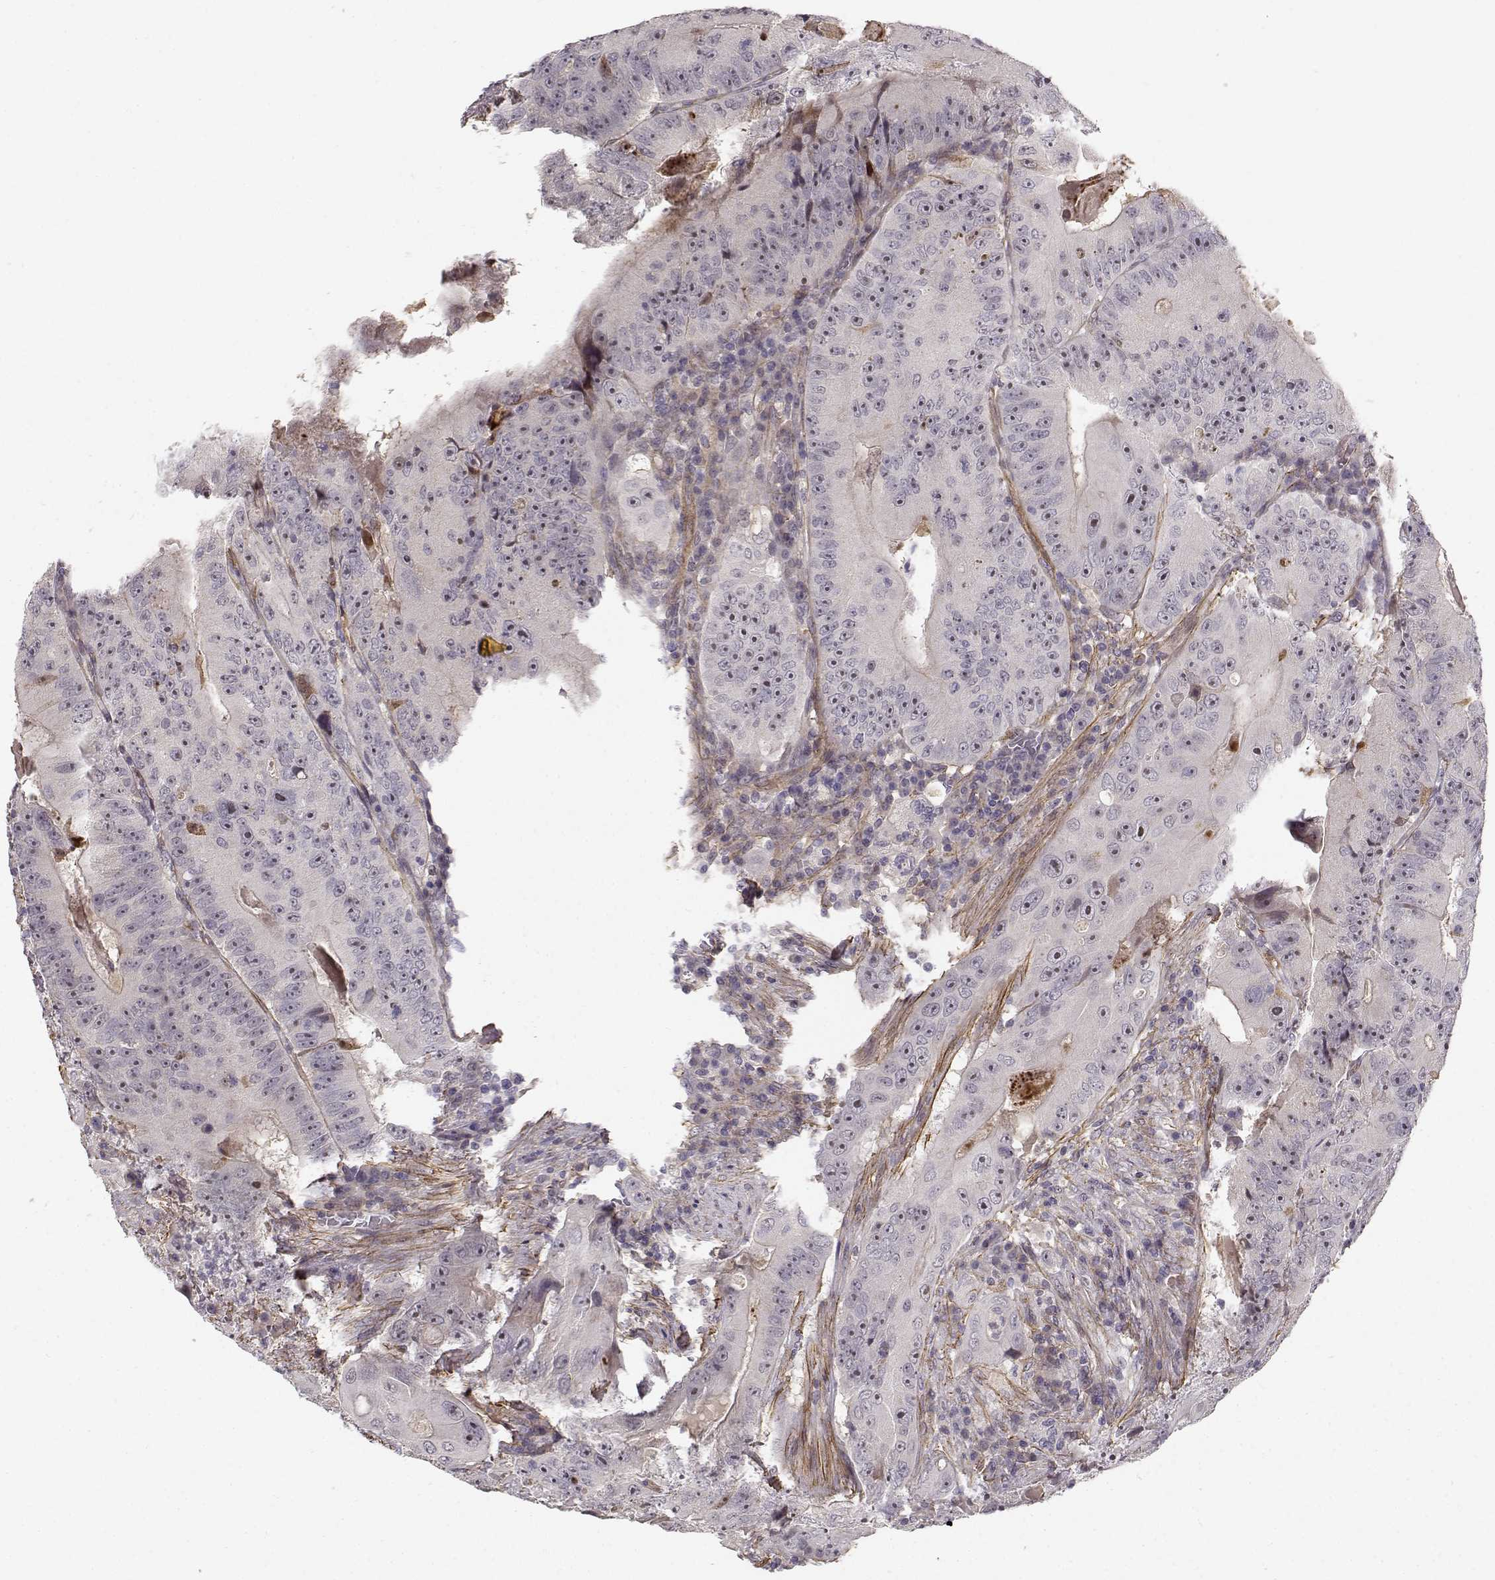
{"staining": {"intensity": "negative", "quantity": "none", "location": "none"}, "tissue": "colorectal cancer", "cell_type": "Tumor cells", "image_type": "cancer", "snomed": [{"axis": "morphology", "description": "Adenocarcinoma, NOS"}, {"axis": "topography", "description": "Colon"}], "caption": "Colorectal cancer (adenocarcinoma) stained for a protein using immunohistochemistry reveals no staining tumor cells.", "gene": "RGS9BP", "patient": {"sex": "female", "age": 86}}